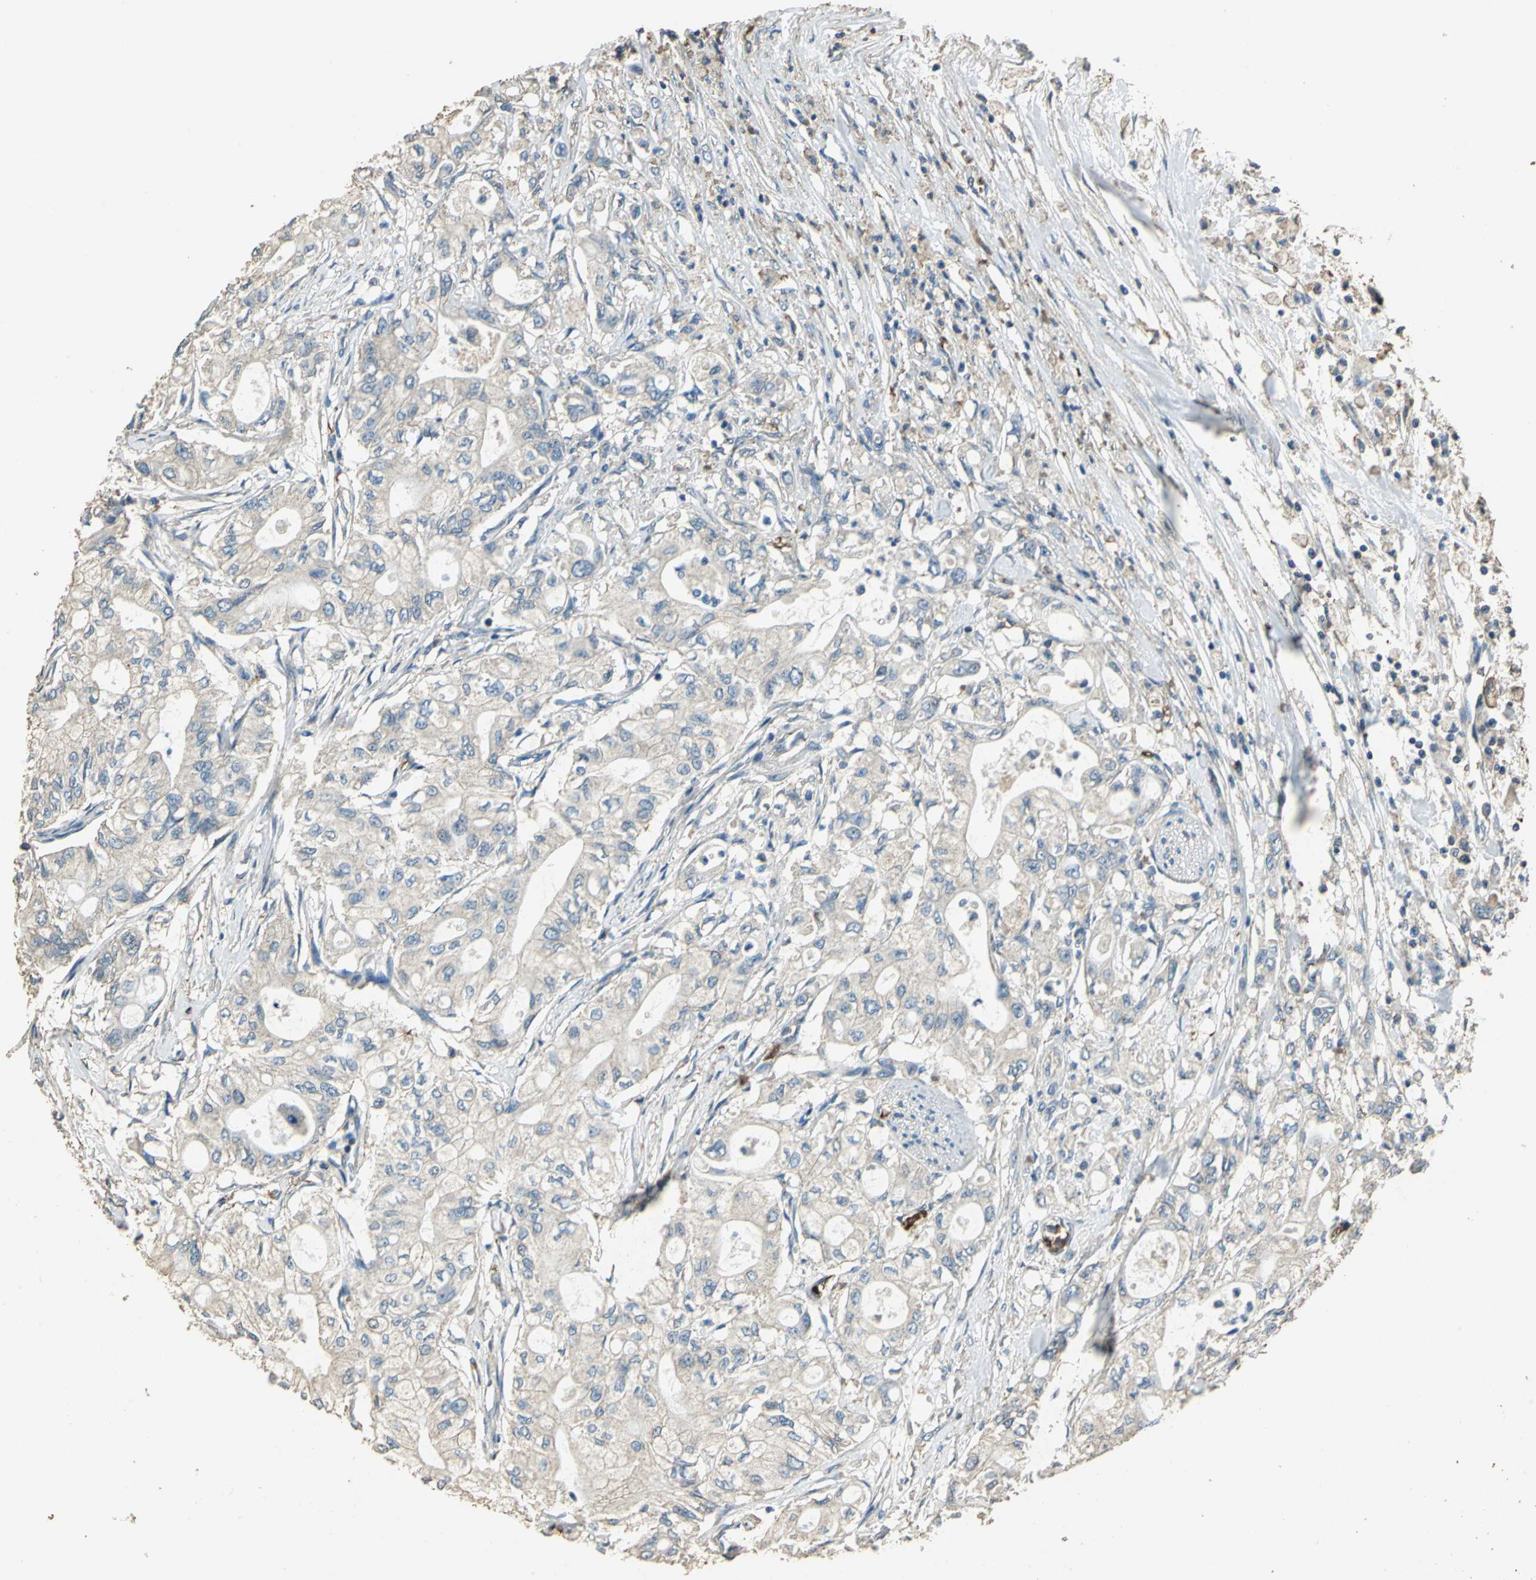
{"staining": {"intensity": "weak", "quantity": "<25%", "location": "cytoplasmic/membranous"}, "tissue": "pancreatic cancer", "cell_type": "Tumor cells", "image_type": "cancer", "snomed": [{"axis": "morphology", "description": "Adenocarcinoma, NOS"}, {"axis": "topography", "description": "Pancreas"}], "caption": "Tumor cells are negative for protein expression in human adenocarcinoma (pancreatic). The staining is performed using DAB brown chromogen with nuclei counter-stained in using hematoxylin.", "gene": "TRAPPC2", "patient": {"sex": "male", "age": 79}}